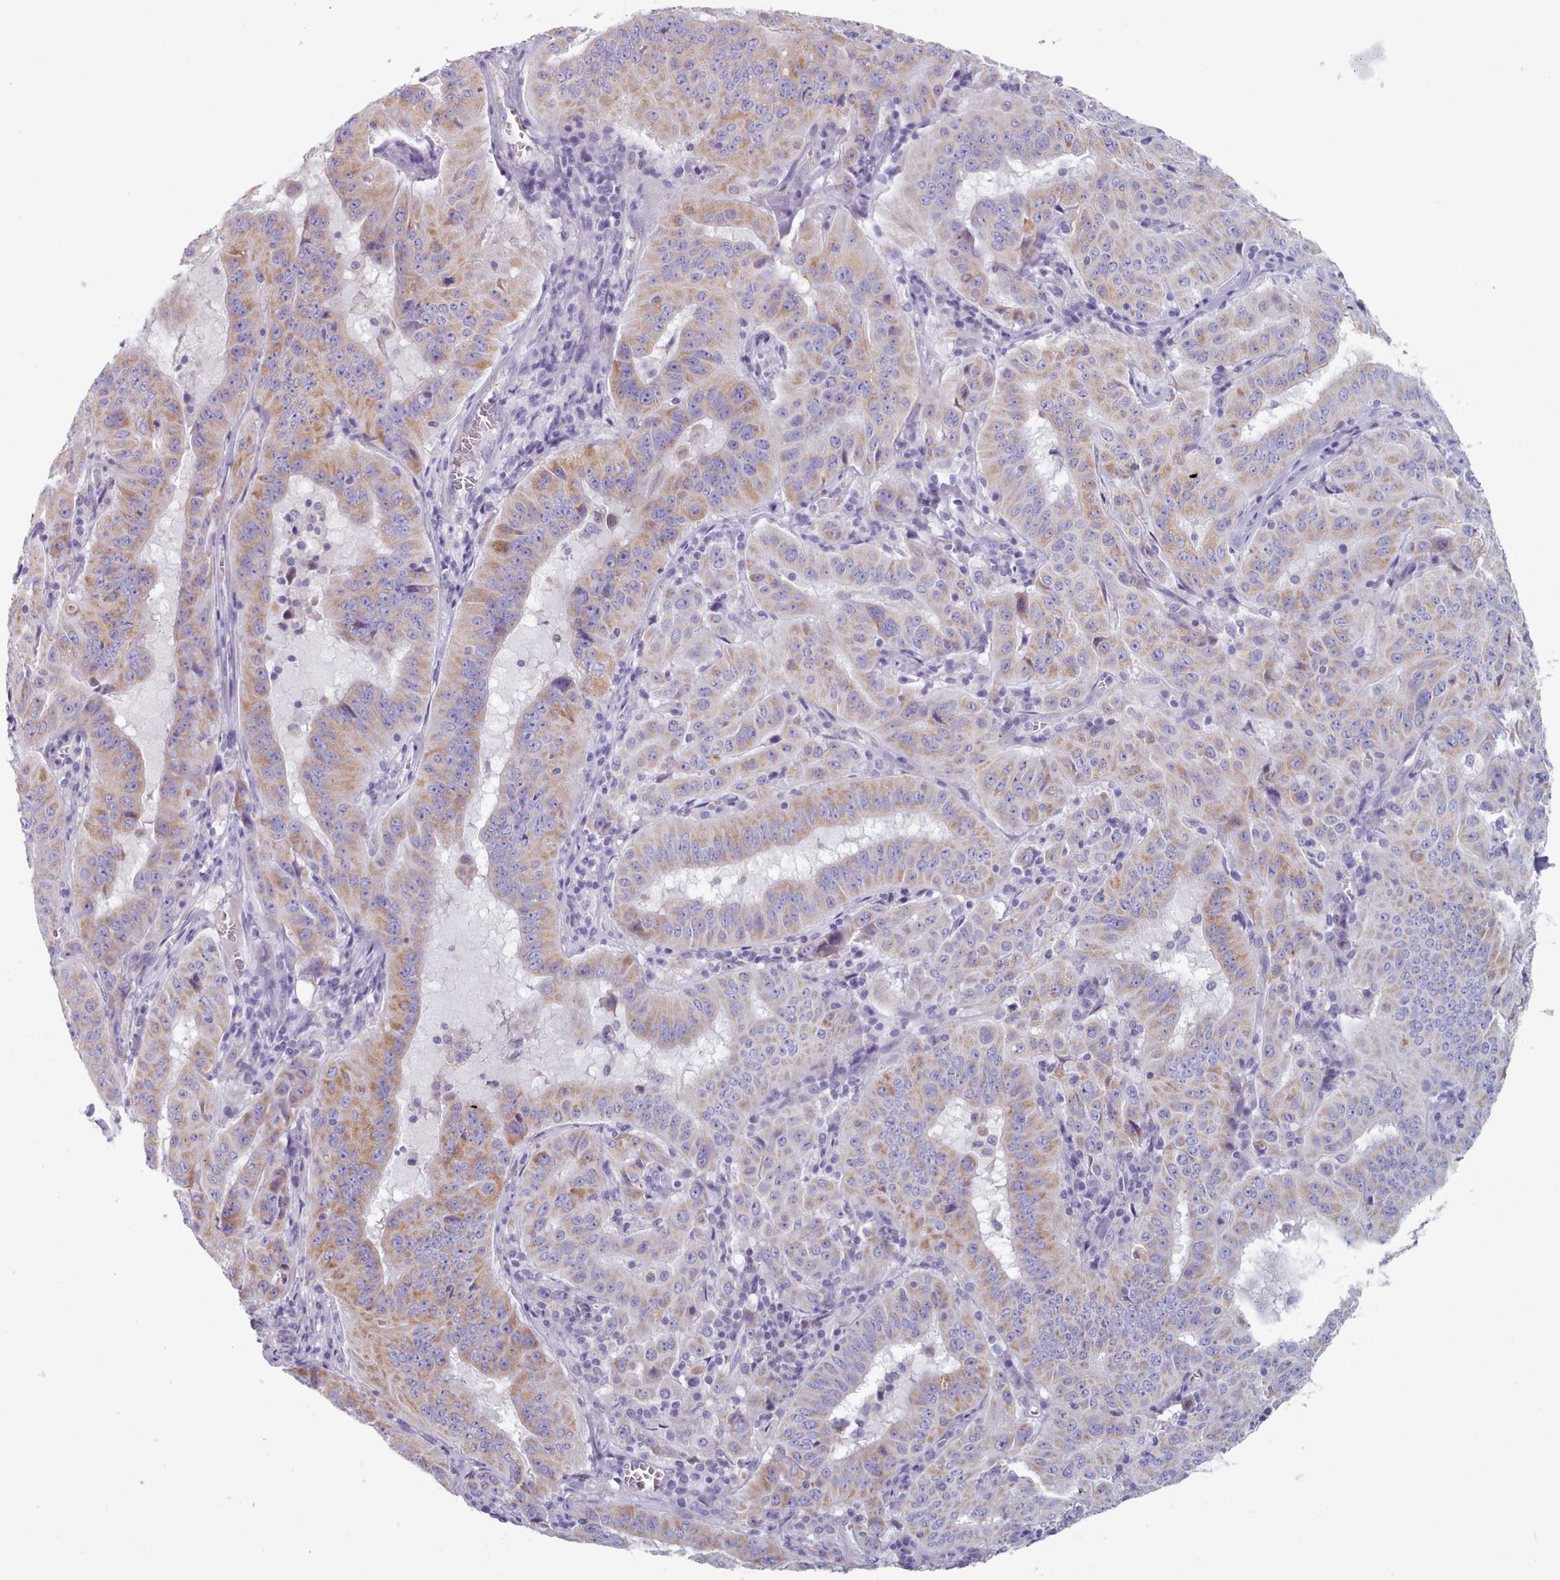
{"staining": {"intensity": "moderate", "quantity": ">75%", "location": "cytoplasmic/membranous"}, "tissue": "pancreatic cancer", "cell_type": "Tumor cells", "image_type": "cancer", "snomed": [{"axis": "morphology", "description": "Adenocarcinoma, NOS"}, {"axis": "topography", "description": "Pancreas"}], "caption": "Immunohistochemistry (IHC) micrograph of neoplastic tissue: adenocarcinoma (pancreatic) stained using IHC displays medium levels of moderate protein expression localized specifically in the cytoplasmic/membranous of tumor cells, appearing as a cytoplasmic/membranous brown color.", "gene": "HAO1", "patient": {"sex": "male", "age": 63}}